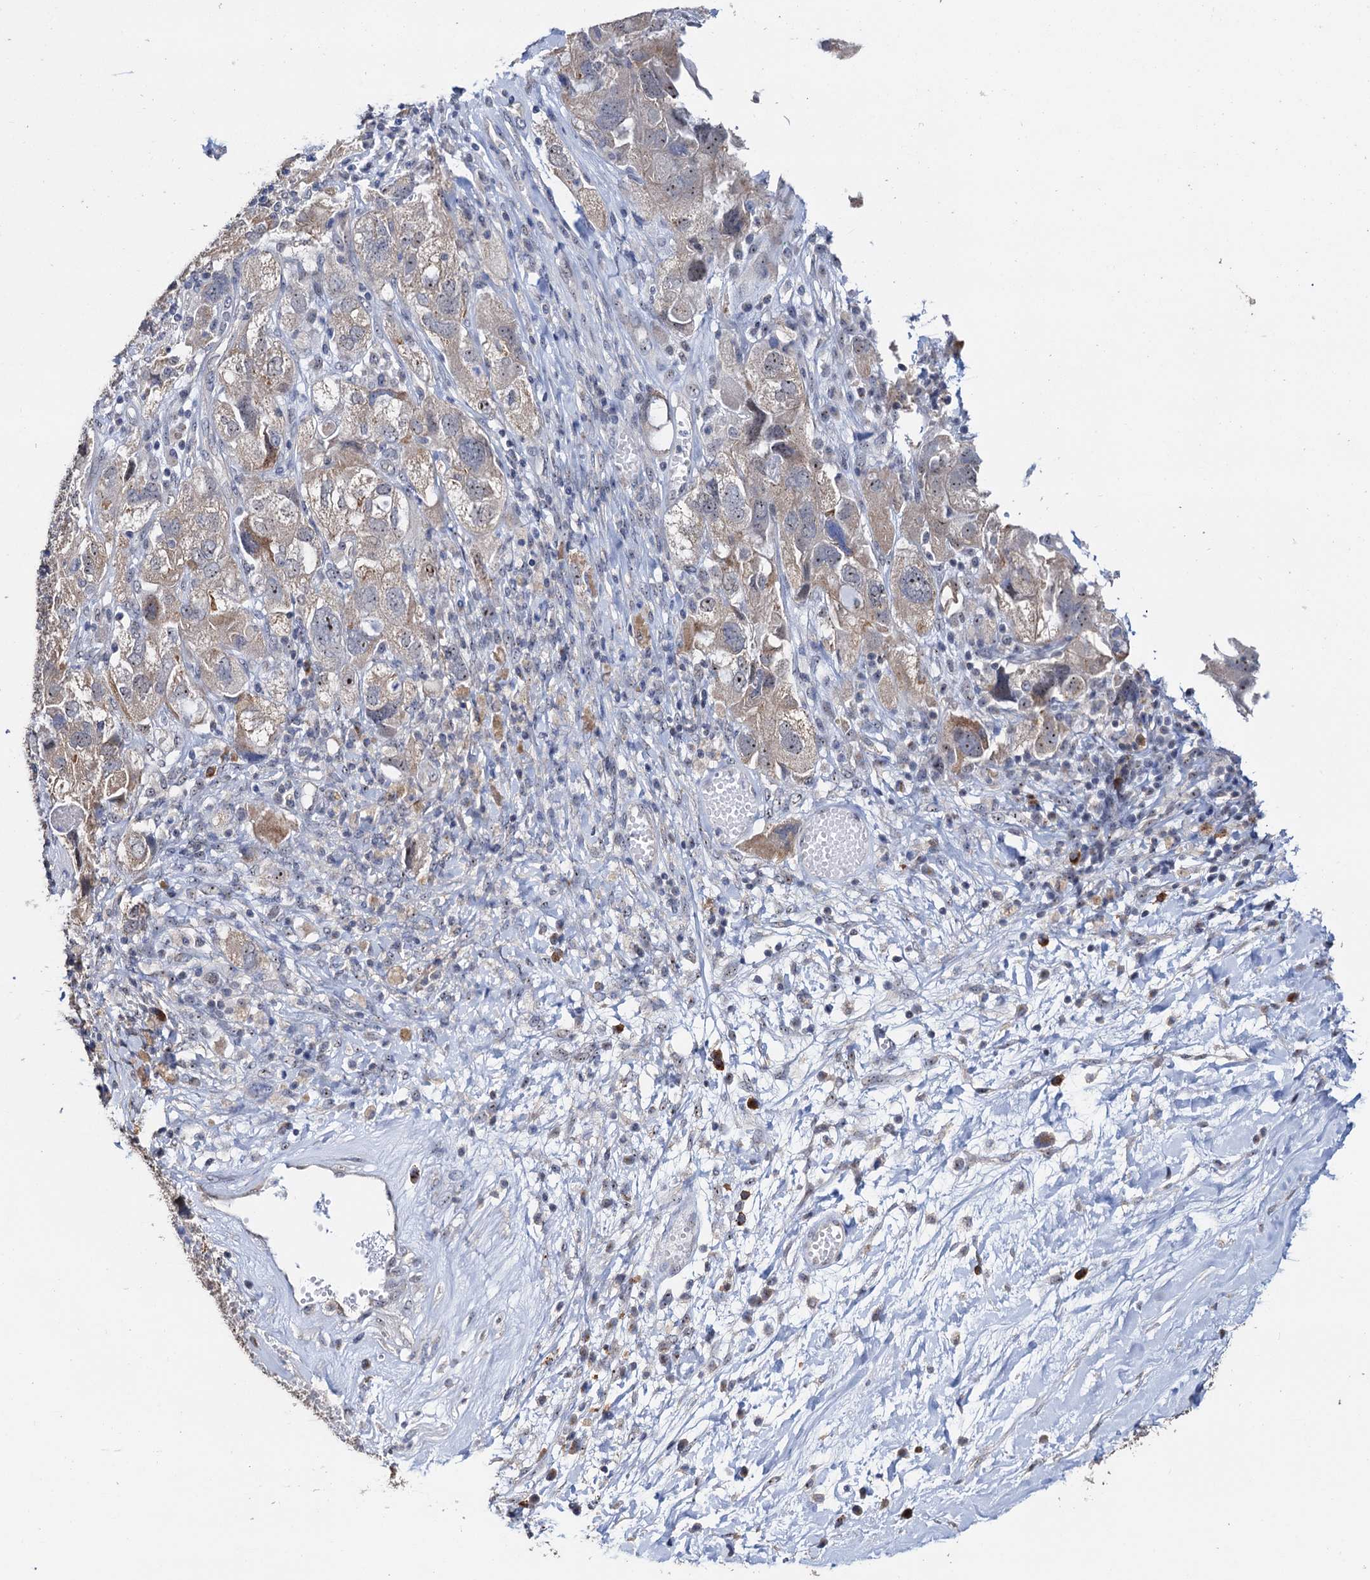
{"staining": {"intensity": "weak", "quantity": "25%-75%", "location": "cytoplasmic/membranous,nuclear"}, "tissue": "ovarian cancer", "cell_type": "Tumor cells", "image_type": "cancer", "snomed": [{"axis": "morphology", "description": "Carcinoma, NOS"}, {"axis": "morphology", "description": "Cystadenocarcinoma, serous, NOS"}, {"axis": "topography", "description": "Ovary"}], "caption": "High-power microscopy captured an immunohistochemistry histopathology image of ovarian carcinoma, revealing weak cytoplasmic/membranous and nuclear expression in about 25%-75% of tumor cells. (Stains: DAB (3,3'-diaminobenzidine) in brown, nuclei in blue, Microscopy: brightfield microscopy at high magnification).", "gene": "C2CD3", "patient": {"sex": "female", "age": 69}}